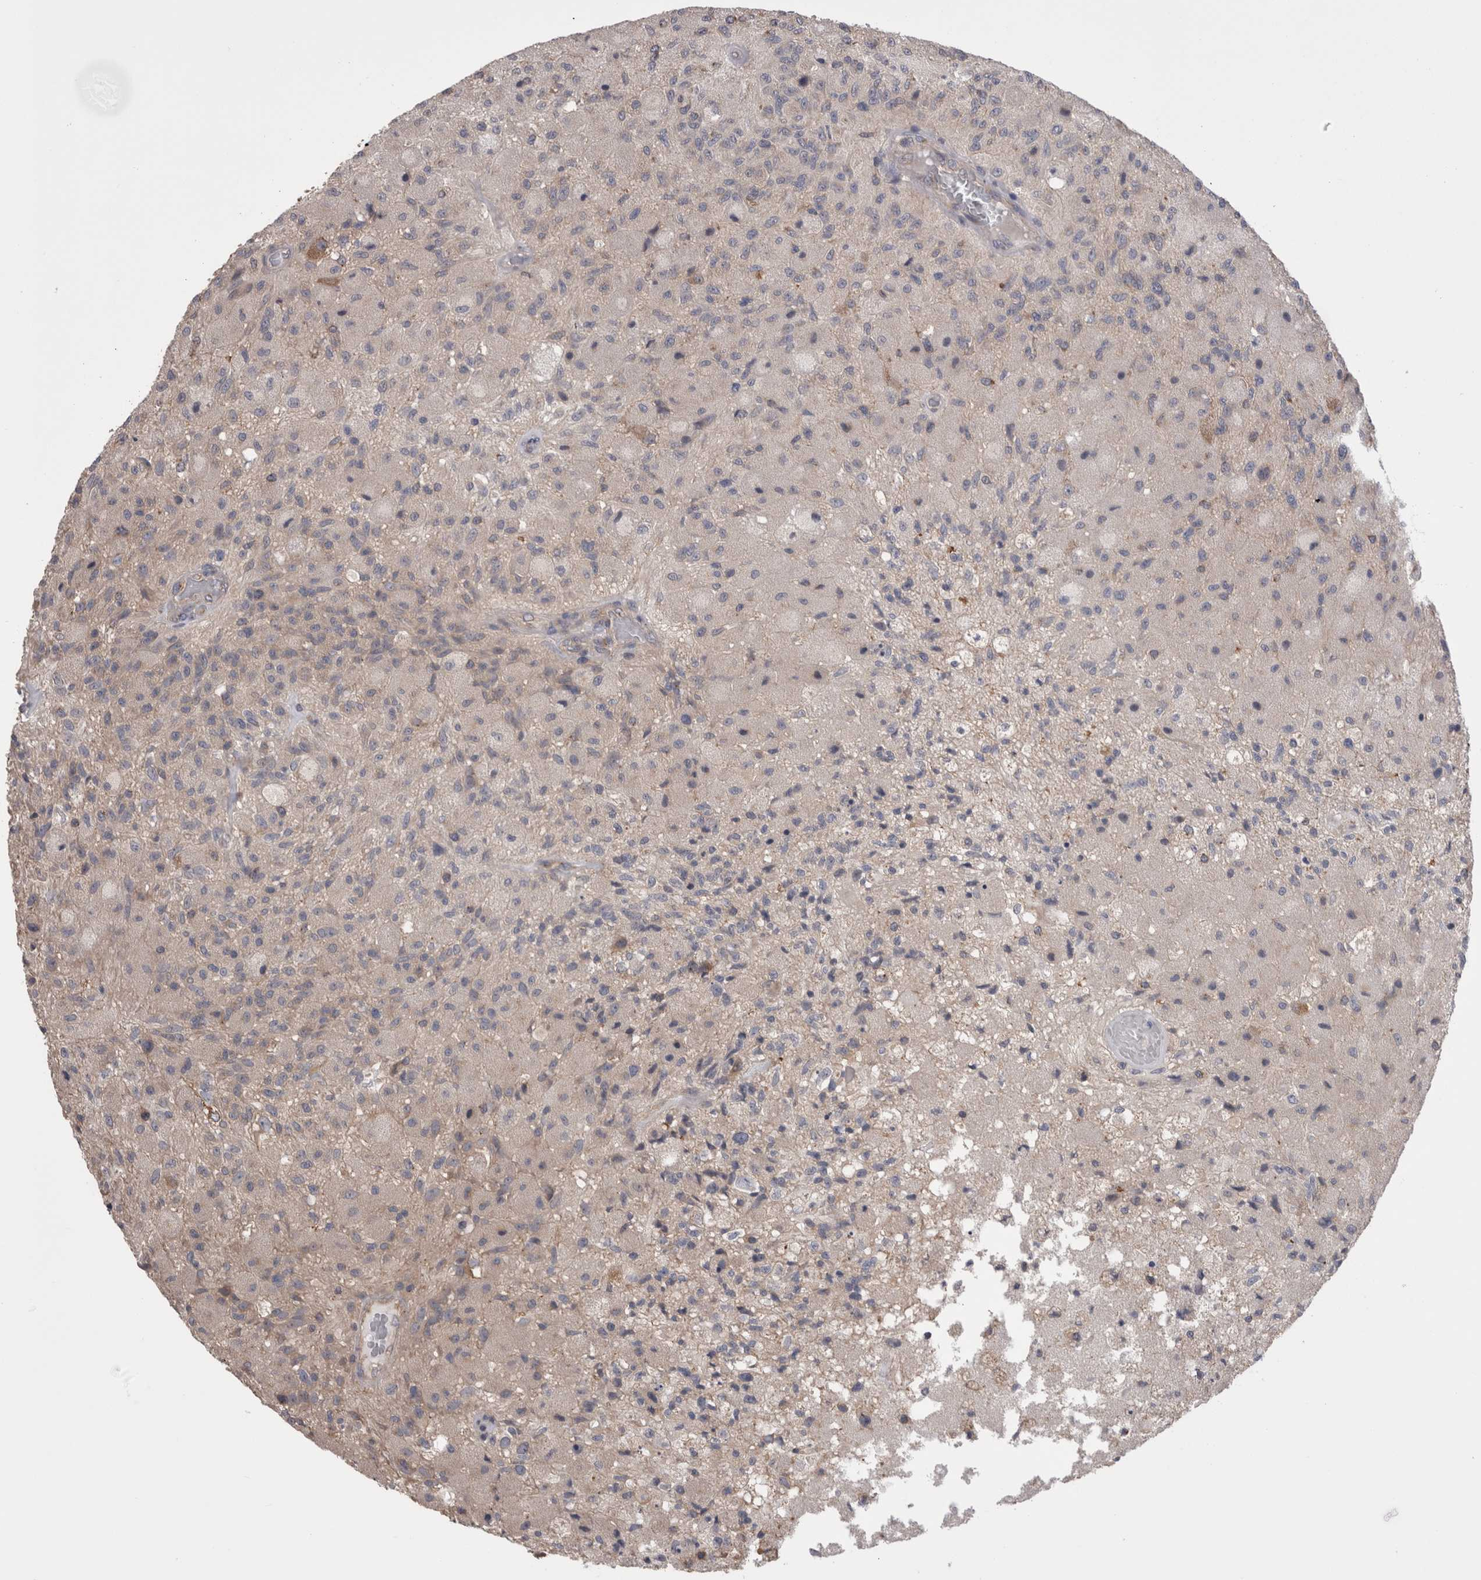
{"staining": {"intensity": "negative", "quantity": "none", "location": "none"}, "tissue": "glioma", "cell_type": "Tumor cells", "image_type": "cancer", "snomed": [{"axis": "morphology", "description": "Normal tissue, NOS"}, {"axis": "morphology", "description": "Glioma, malignant, High grade"}, {"axis": "topography", "description": "Cerebral cortex"}], "caption": "This photomicrograph is of malignant high-grade glioma stained with immunohistochemistry (IHC) to label a protein in brown with the nuclei are counter-stained blue. There is no staining in tumor cells.", "gene": "DCTN6", "patient": {"sex": "male", "age": 77}}